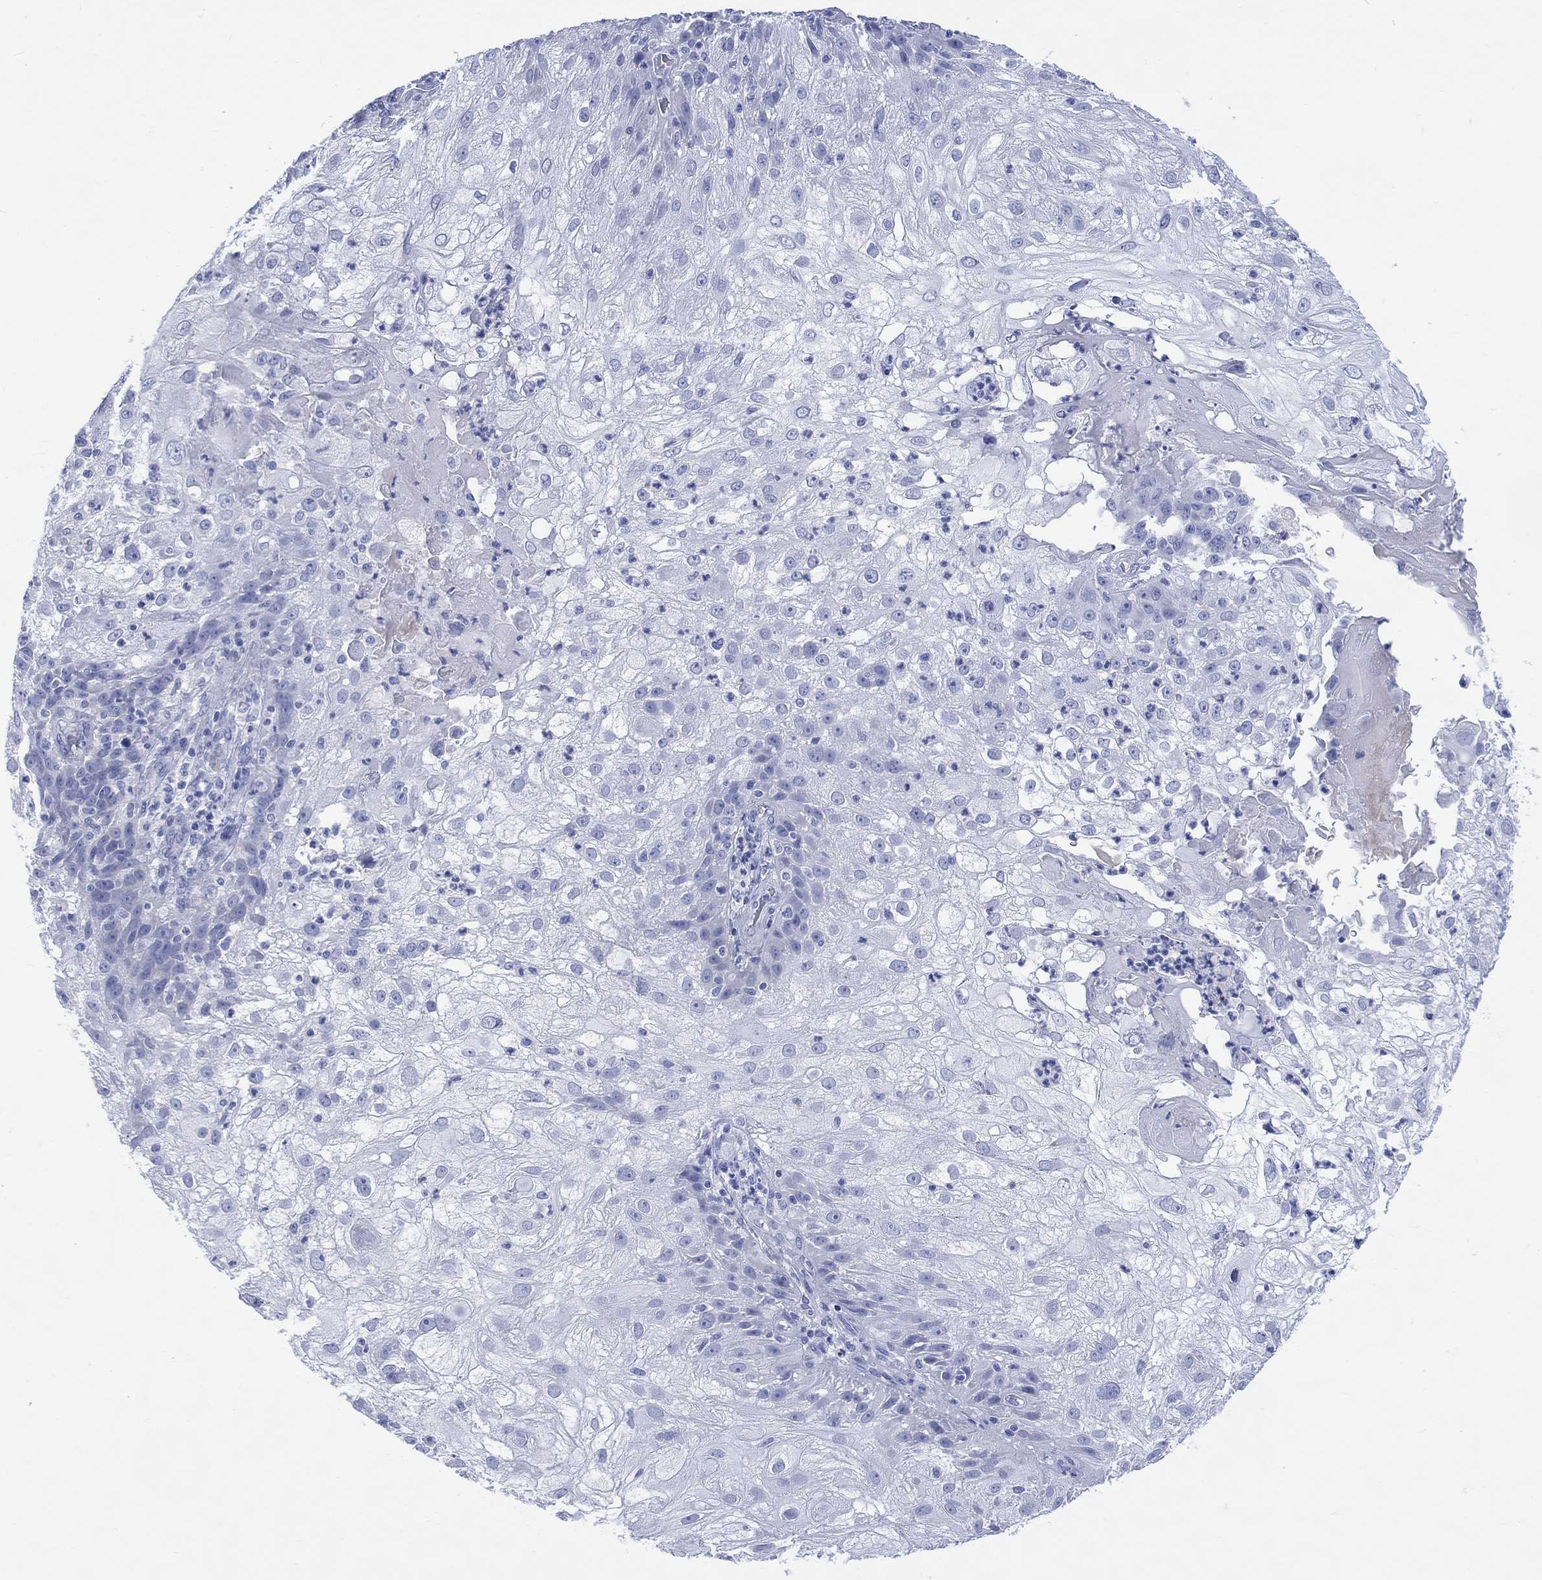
{"staining": {"intensity": "negative", "quantity": "none", "location": "none"}, "tissue": "skin cancer", "cell_type": "Tumor cells", "image_type": "cancer", "snomed": [{"axis": "morphology", "description": "Normal tissue, NOS"}, {"axis": "morphology", "description": "Squamous cell carcinoma, NOS"}, {"axis": "topography", "description": "Skin"}], "caption": "Immunohistochemical staining of skin cancer (squamous cell carcinoma) displays no significant positivity in tumor cells.", "gene": "LRRD1", "patient": {"sex": "female", "age": 83}}